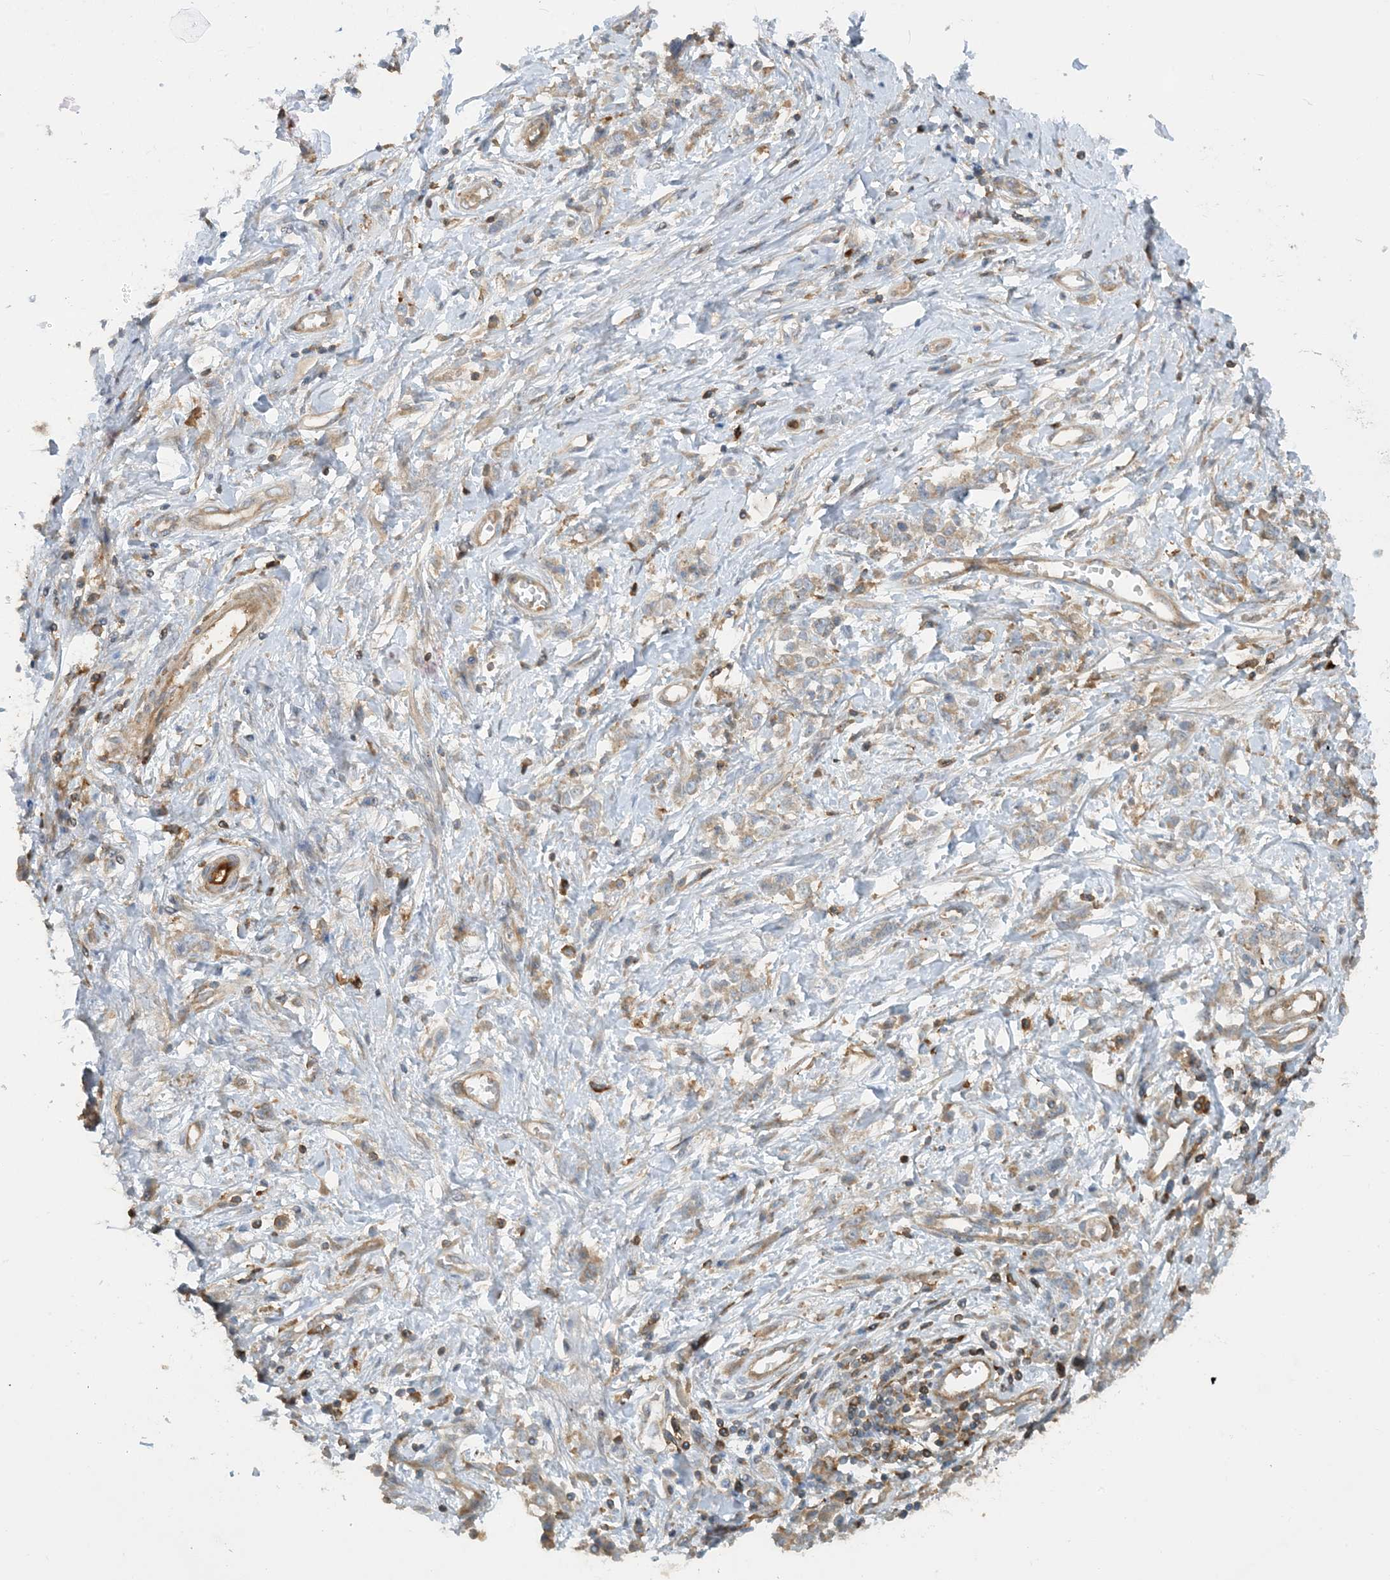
{"staining": {"intensity": "weak", "quantity": "25%-75%", "location": "cytoplasmic/membranous"}, "tissue": "stomach cancer", "cell_type": "Tumor cells", "image_type": "cancer", "snomed": [{"axis": "morphology", "description": "Adenocarcinoma, NOS"}, {"axis": "topography", "description": "Stomach"}], "caption": "The immunohistochemical stain highlights weak cytoplasmic/membranous positivity in tumor cells of stomach cancer tissue. Nuclei are stained in blue.", "gene": "SFMBT2", "patient": {"sex": "female", "age": 76}}